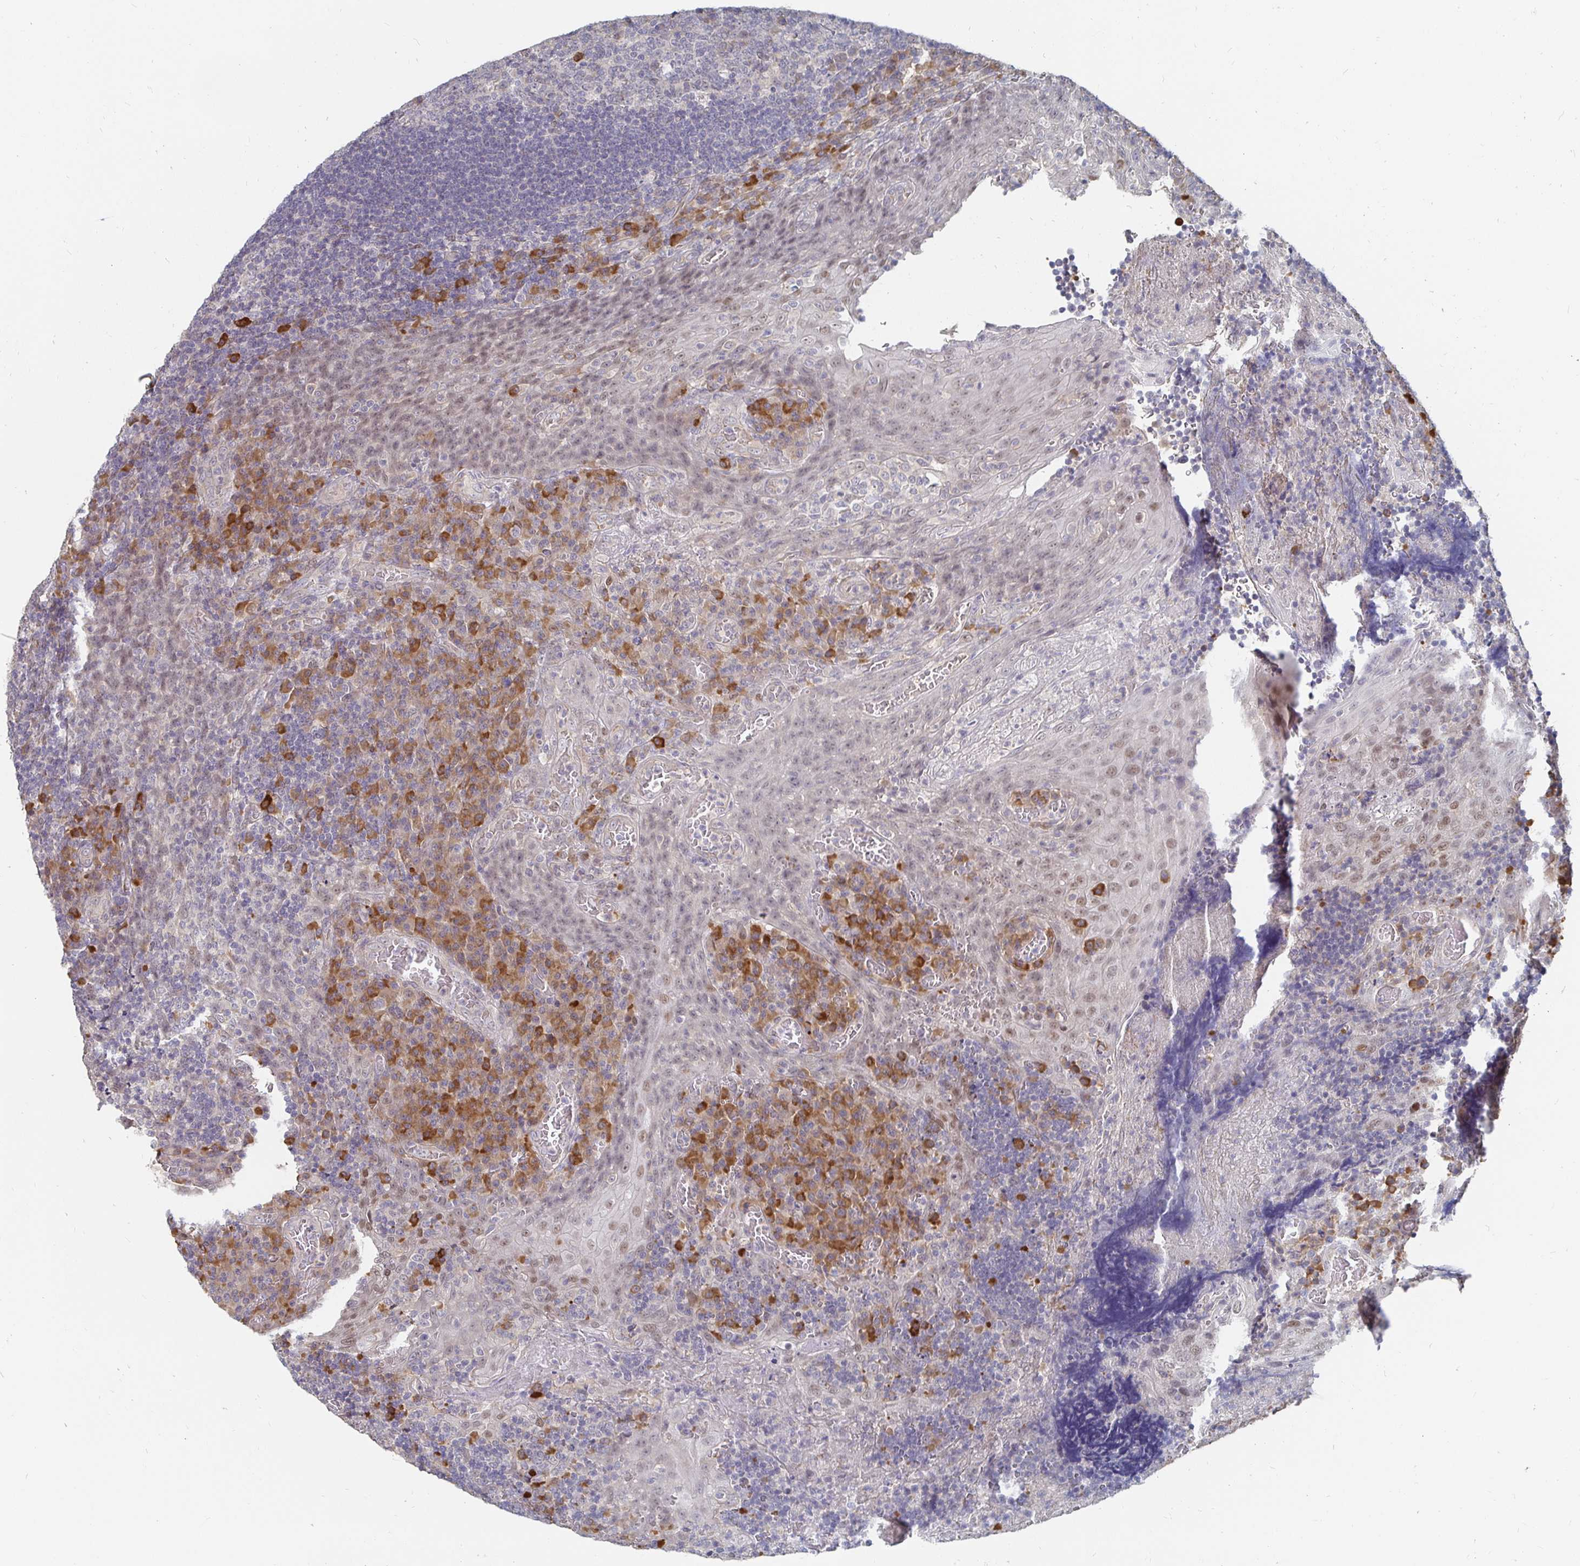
{"staining": {"intensity": "moderate", "quantity": "<25%", "location": "nuclear"}, "tissue": "tonsil", "cell_type": "Germinal center cells", "image_type": "normal", "snomed": [{"axis": "morphology", "description": "Normal tissue, NOS"}, {"axis": "topography", "description": "Tonsil"}], "caption": "Protein staining demonstrates moderate nuclear expression in about <25% of germinal center cells in normal tonsil.", "gene": "MEIS1", "patient": {"sex": "male", "age": 17}}